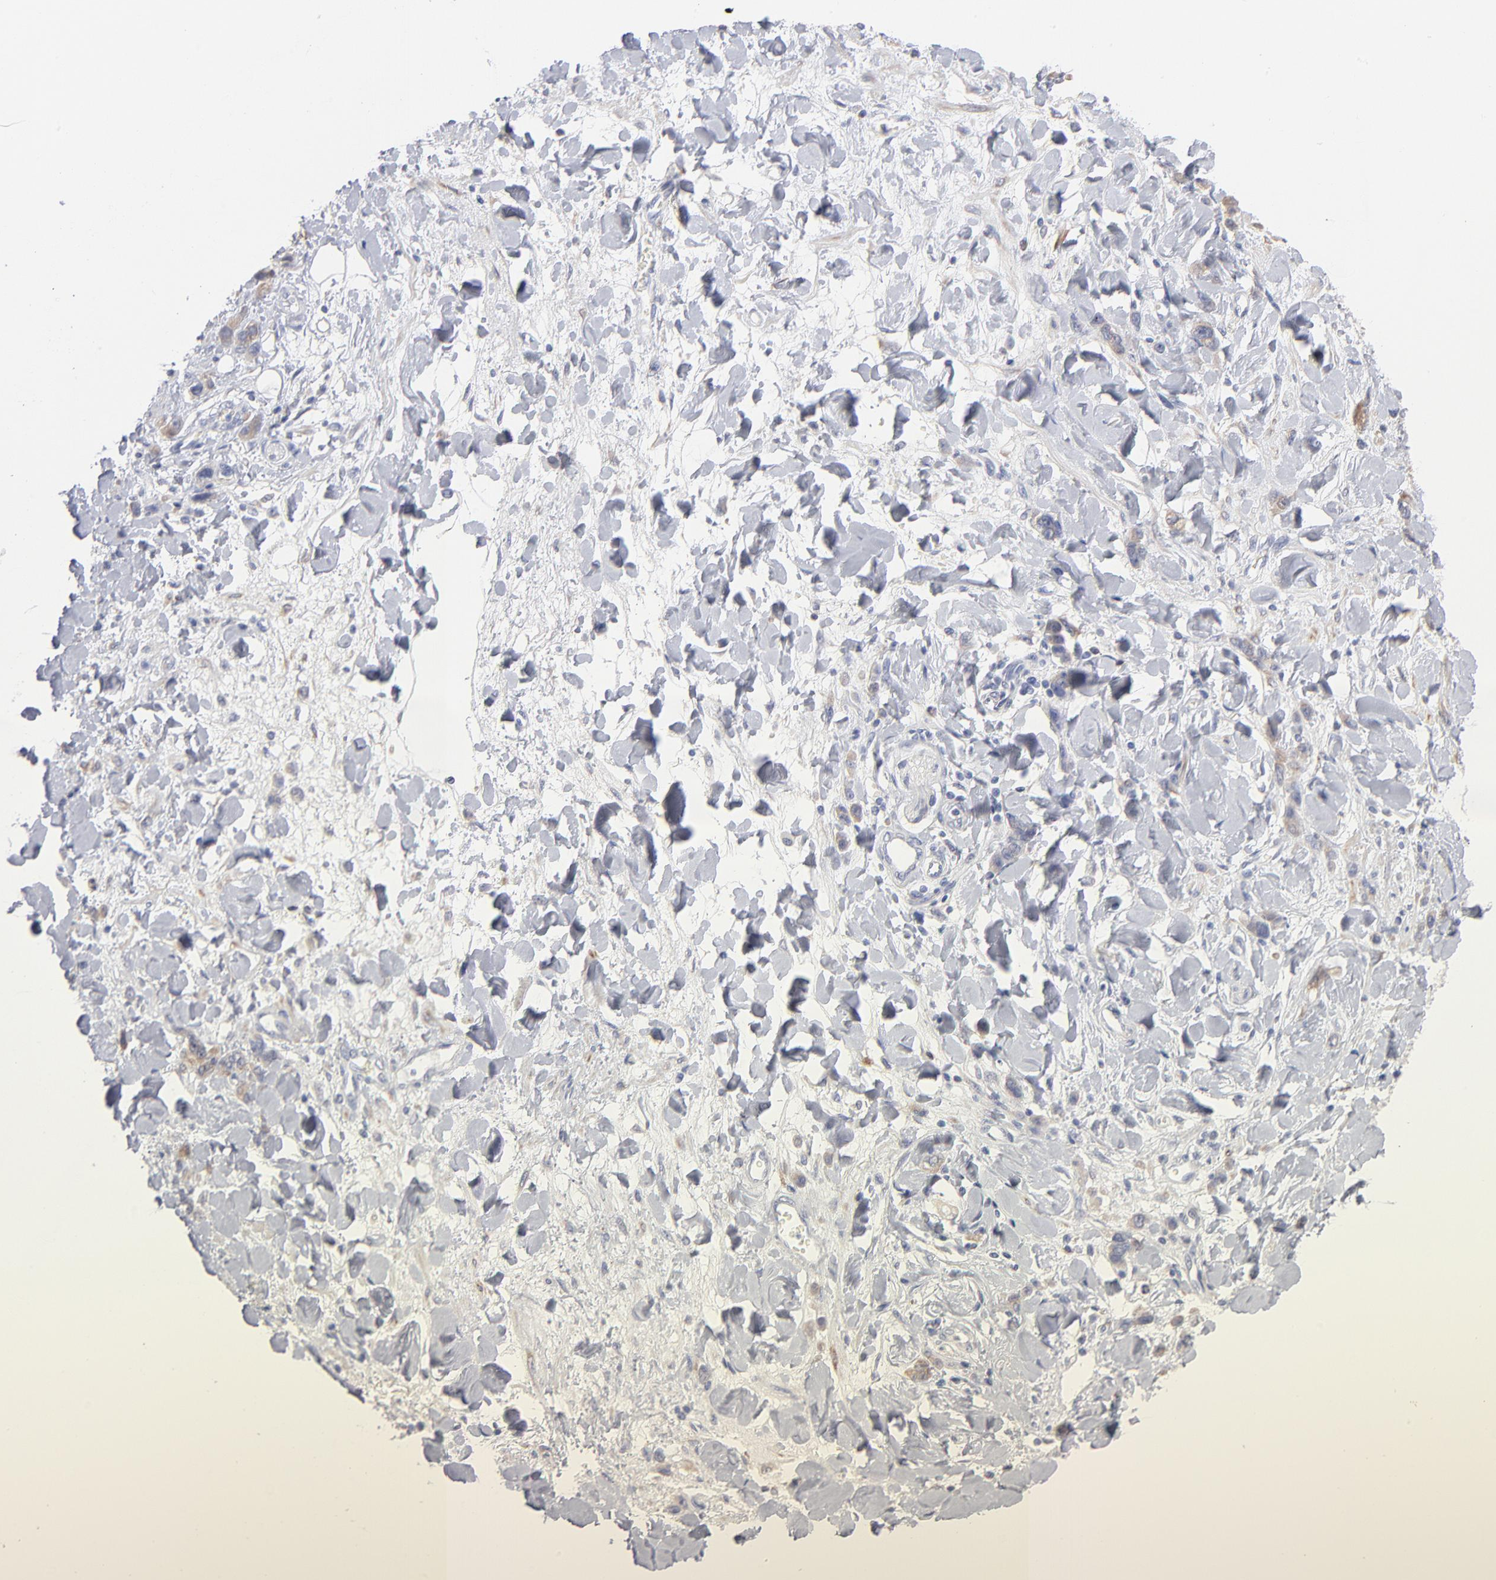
{"staining": {"intensity": "weak", "quantity": ">75%", "location": "cytoplasmic/membranous"}, "tissue": "stomach cancer", "cell_type": "Tumor cells", "image_type": "cancer", "snomed": [{"axis": "morphology", "description": "Normal tissue, NOS"}, {"axis": "morphology", "description": "Adenocarcinoma, NOS"}, {"axis": "topography", "description": "Stomach"}], "caption": "IHC (DAB (3,3'-diaminobenzidine)) staining of human stomach cancer (adenocarcinoma) displays weak cytoplasmic/membranous protein expression in approximately >75% of tumor cells.", "gene": "MID1", "patient": {"sex": "male", "age": 82}}